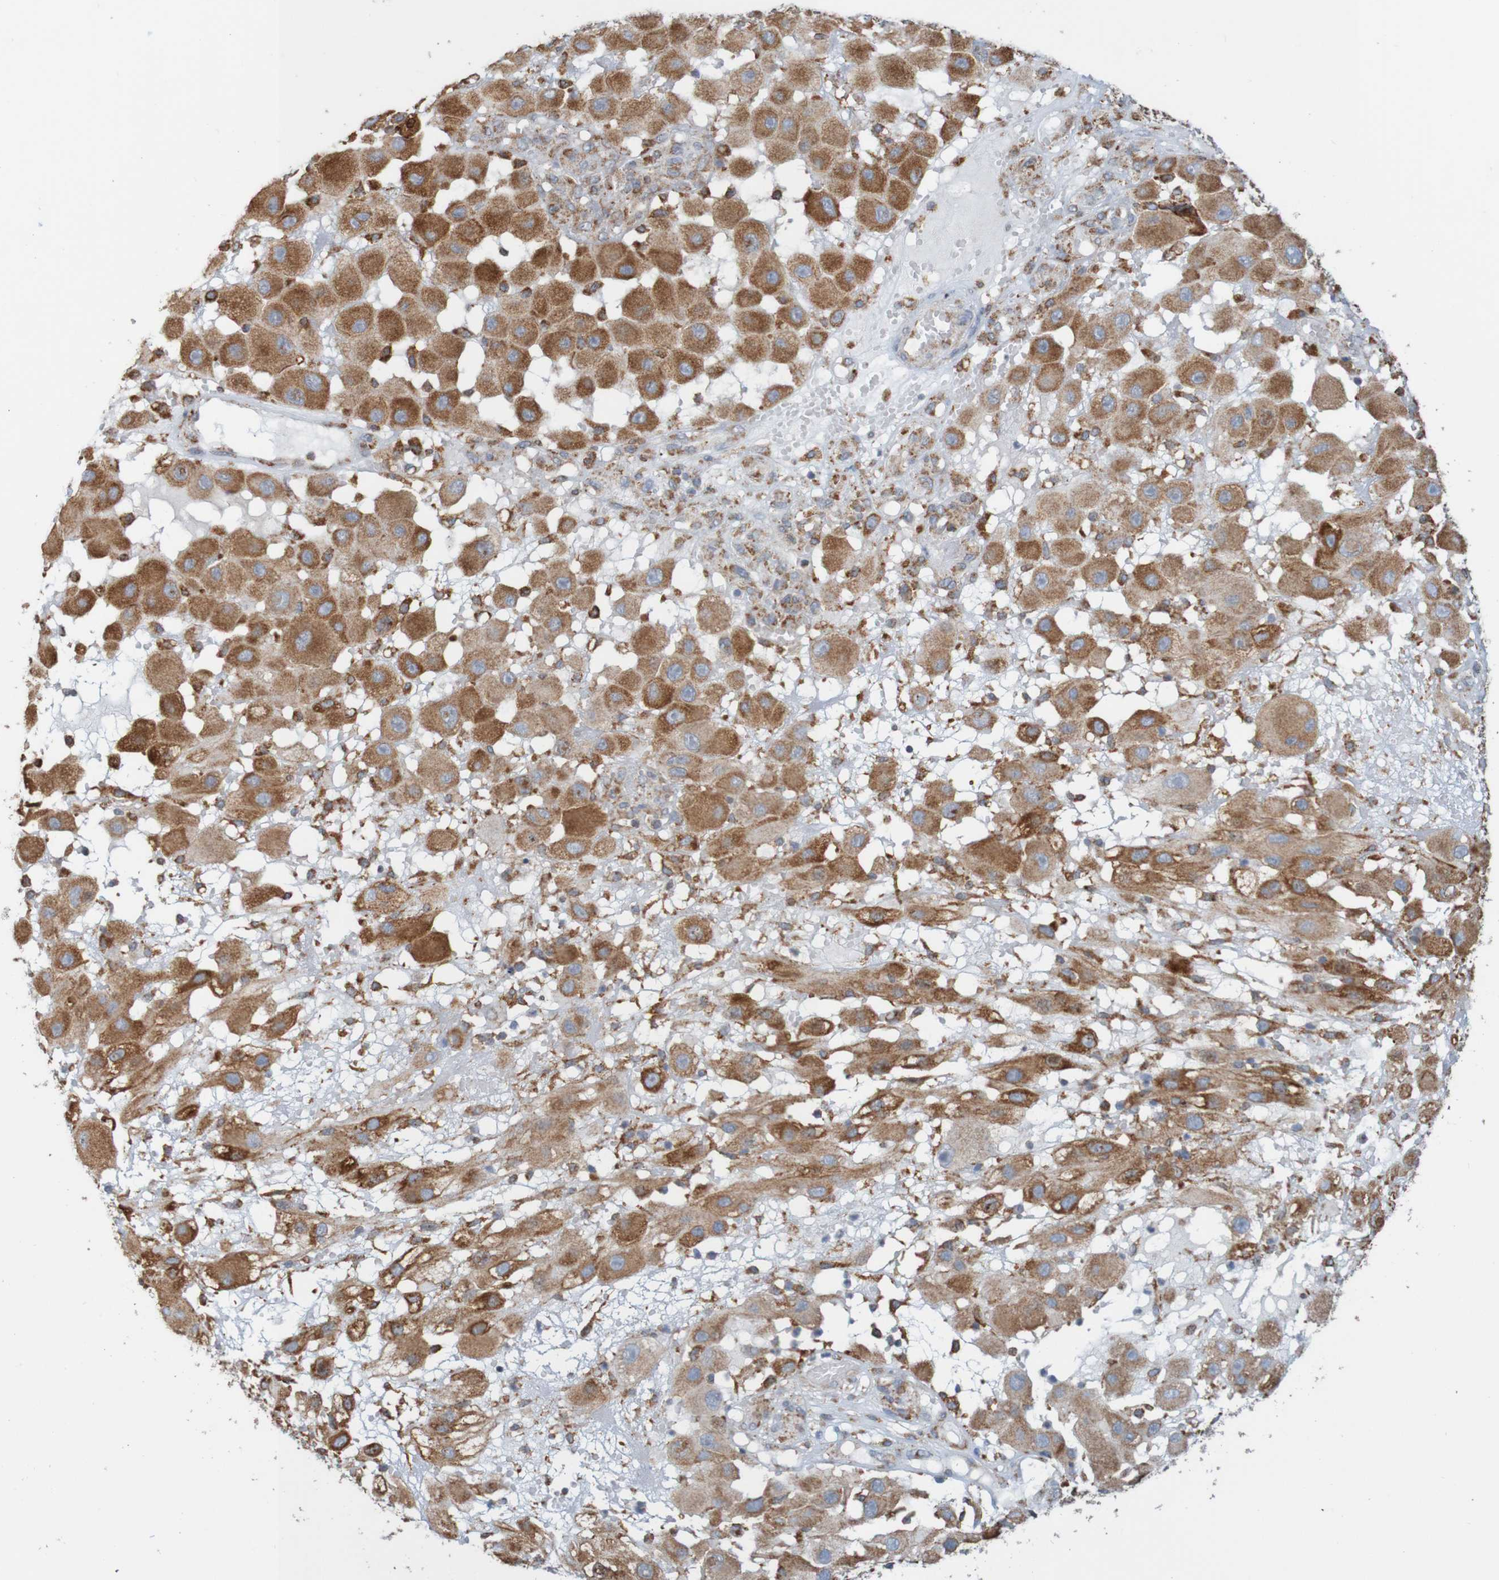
{"staining": {"intensity": "moderate", "quantity": ">75%", "location": "cytoplasmic/membranous"}, "tissue": "melanoma", "cell_type": "Tumor cells", "image_type": "cancer", "snomed": [{"axis": "morphology", "description": "Malignant melanoma, NOS"}, {"axis": "topography", "description": "Skin"}], "caption": "DAB immunohistochemical staining of malignant melanoma shows moderate cytoplasmic/membranous protein staining in approximately >75% of tumor cells. (Brightfield microscopy of DAB IHC at high magnification).", "gene": "PDIA3", "patient": {"sex": "female", "age": 81}}